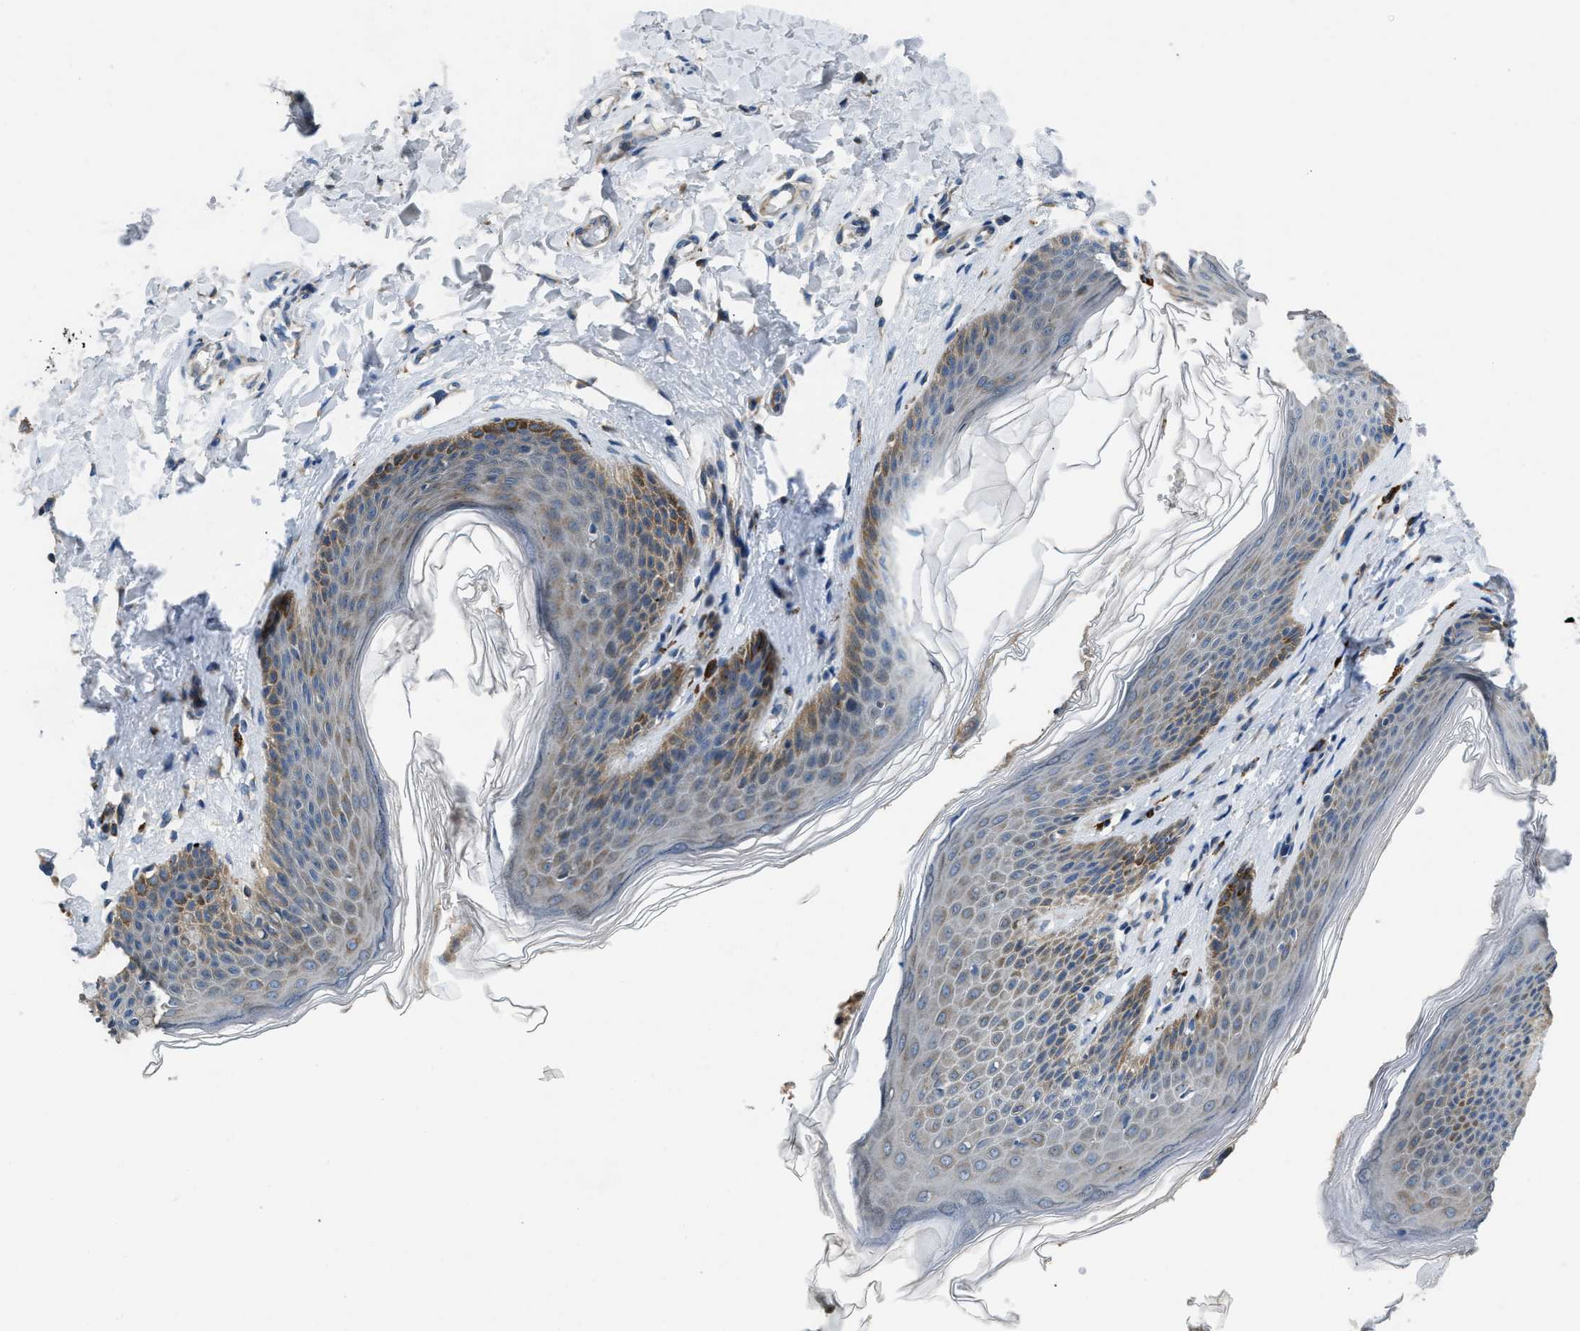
{"staining": {"intensity": "moderate", "quantity": "<25%", "location": "cytoplasmic/membranous"}, "tissue": "skin", "cell_type": "Epidermal cells", "image_type": "normal", "snomed": [{"axis": "morphology", "description": "Normal tissue, NOS"}, {"axis": "topography", "description": "Vulva"}], "caption": "Immunohistochemical staining of benign skin demonstrates low levels of moderate cytoplasmic/membranous expression in approximately <25% of epidermal cells.", "gene": "GGCX", "patient": {"sex": "female", "age": 66}}